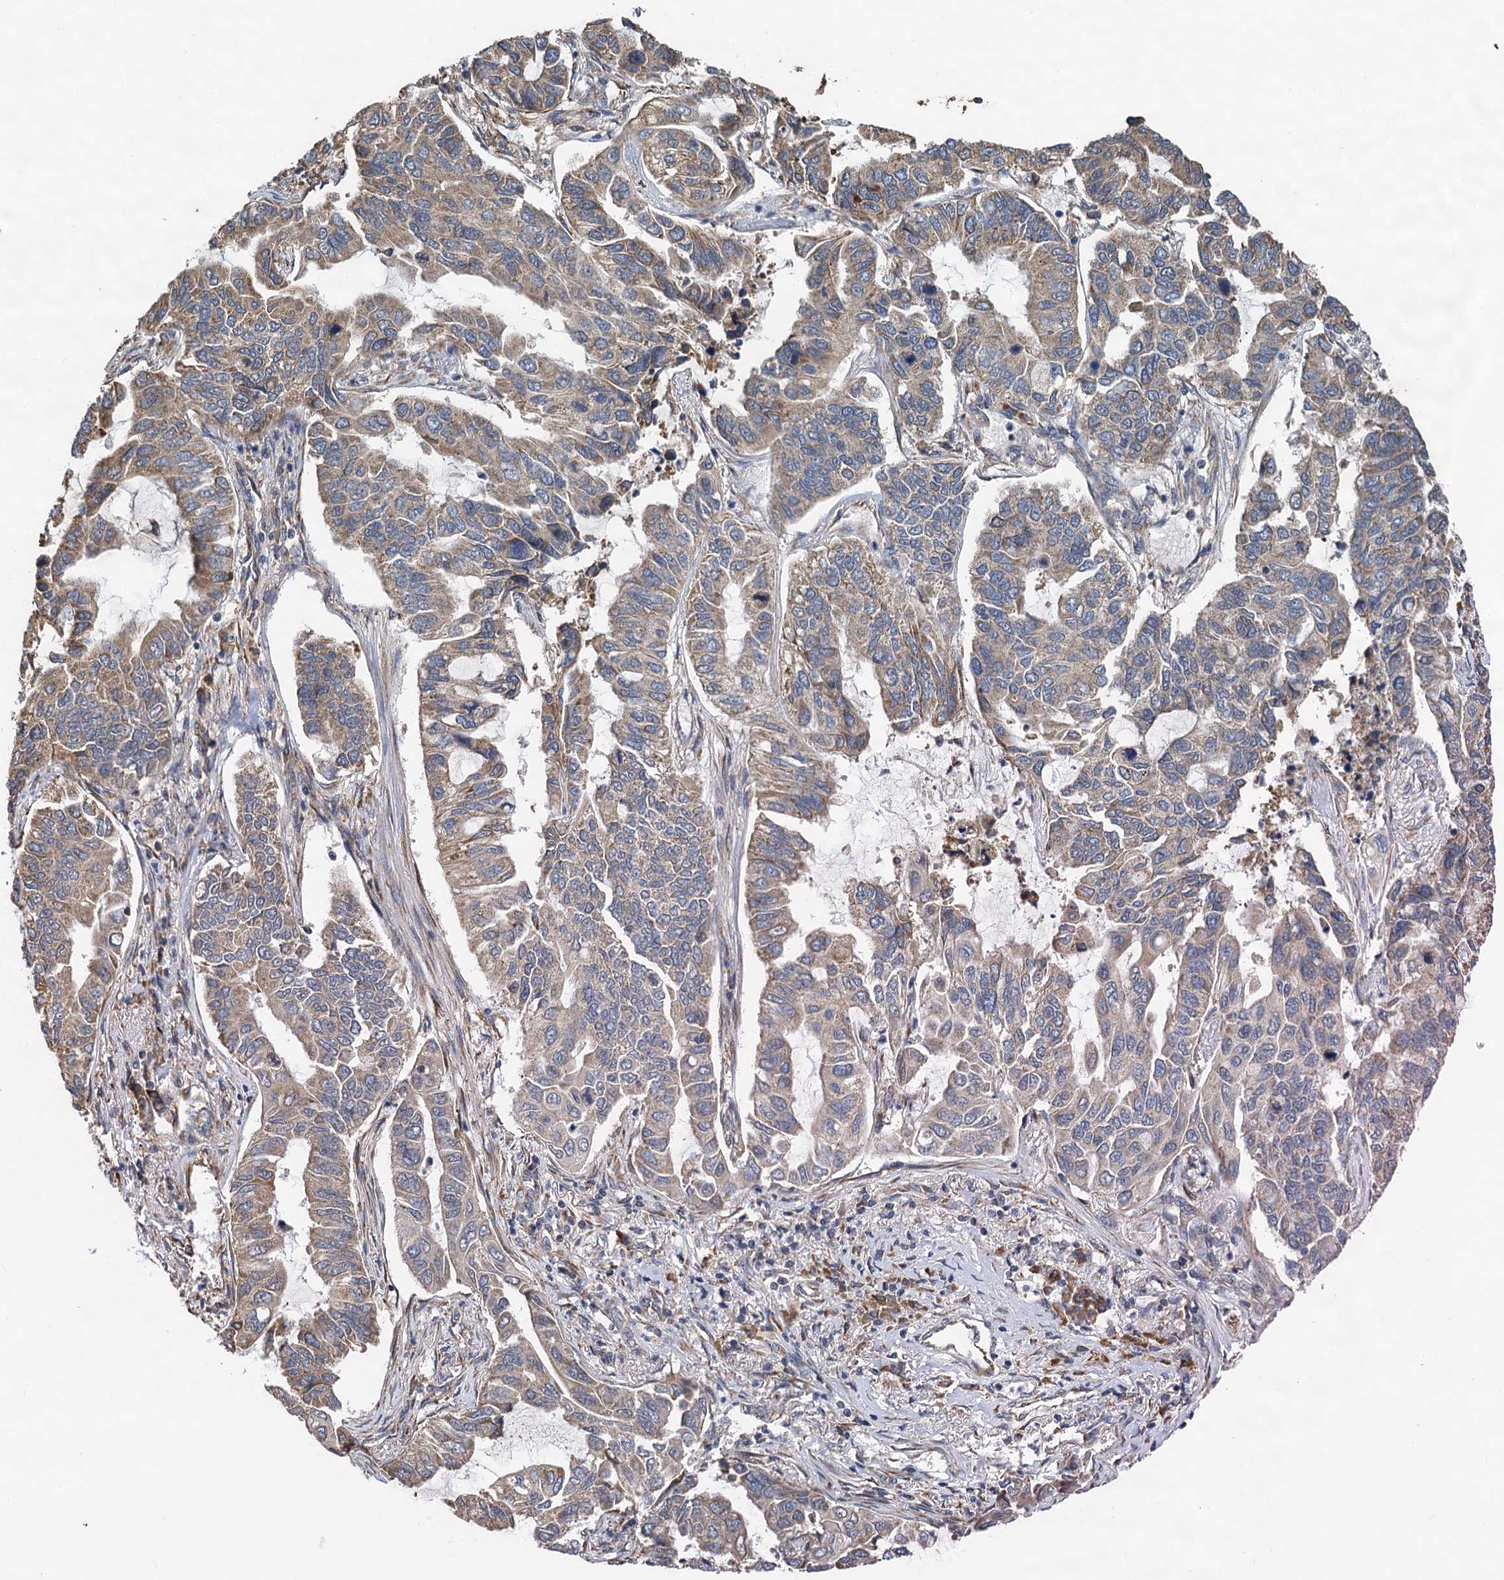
{"staining": {"intensity": "moderate", "quantity": "25%-75%", "location": "cytoplasmic/membranous"}, "tissue": "lung cancer", "cell_type": "Tumor cells", "image_type": "cancer", "snomed": [{"axis": "morphology", "description": "Adenocarcinoma, NOS"}, {"axis": "topography", "description": "Lung"}], "caption": "This photomicrograph demonstrates lung cancer stained with immunohistochemistry (IHC) to label a protein in brown. The cytoplasmic/membranous of tumor cells show moderate positivity for the protein. Nuclei are counter-stained blue.", "gene": "LINS1", "patient": {"sex": "male", "age": 64}}